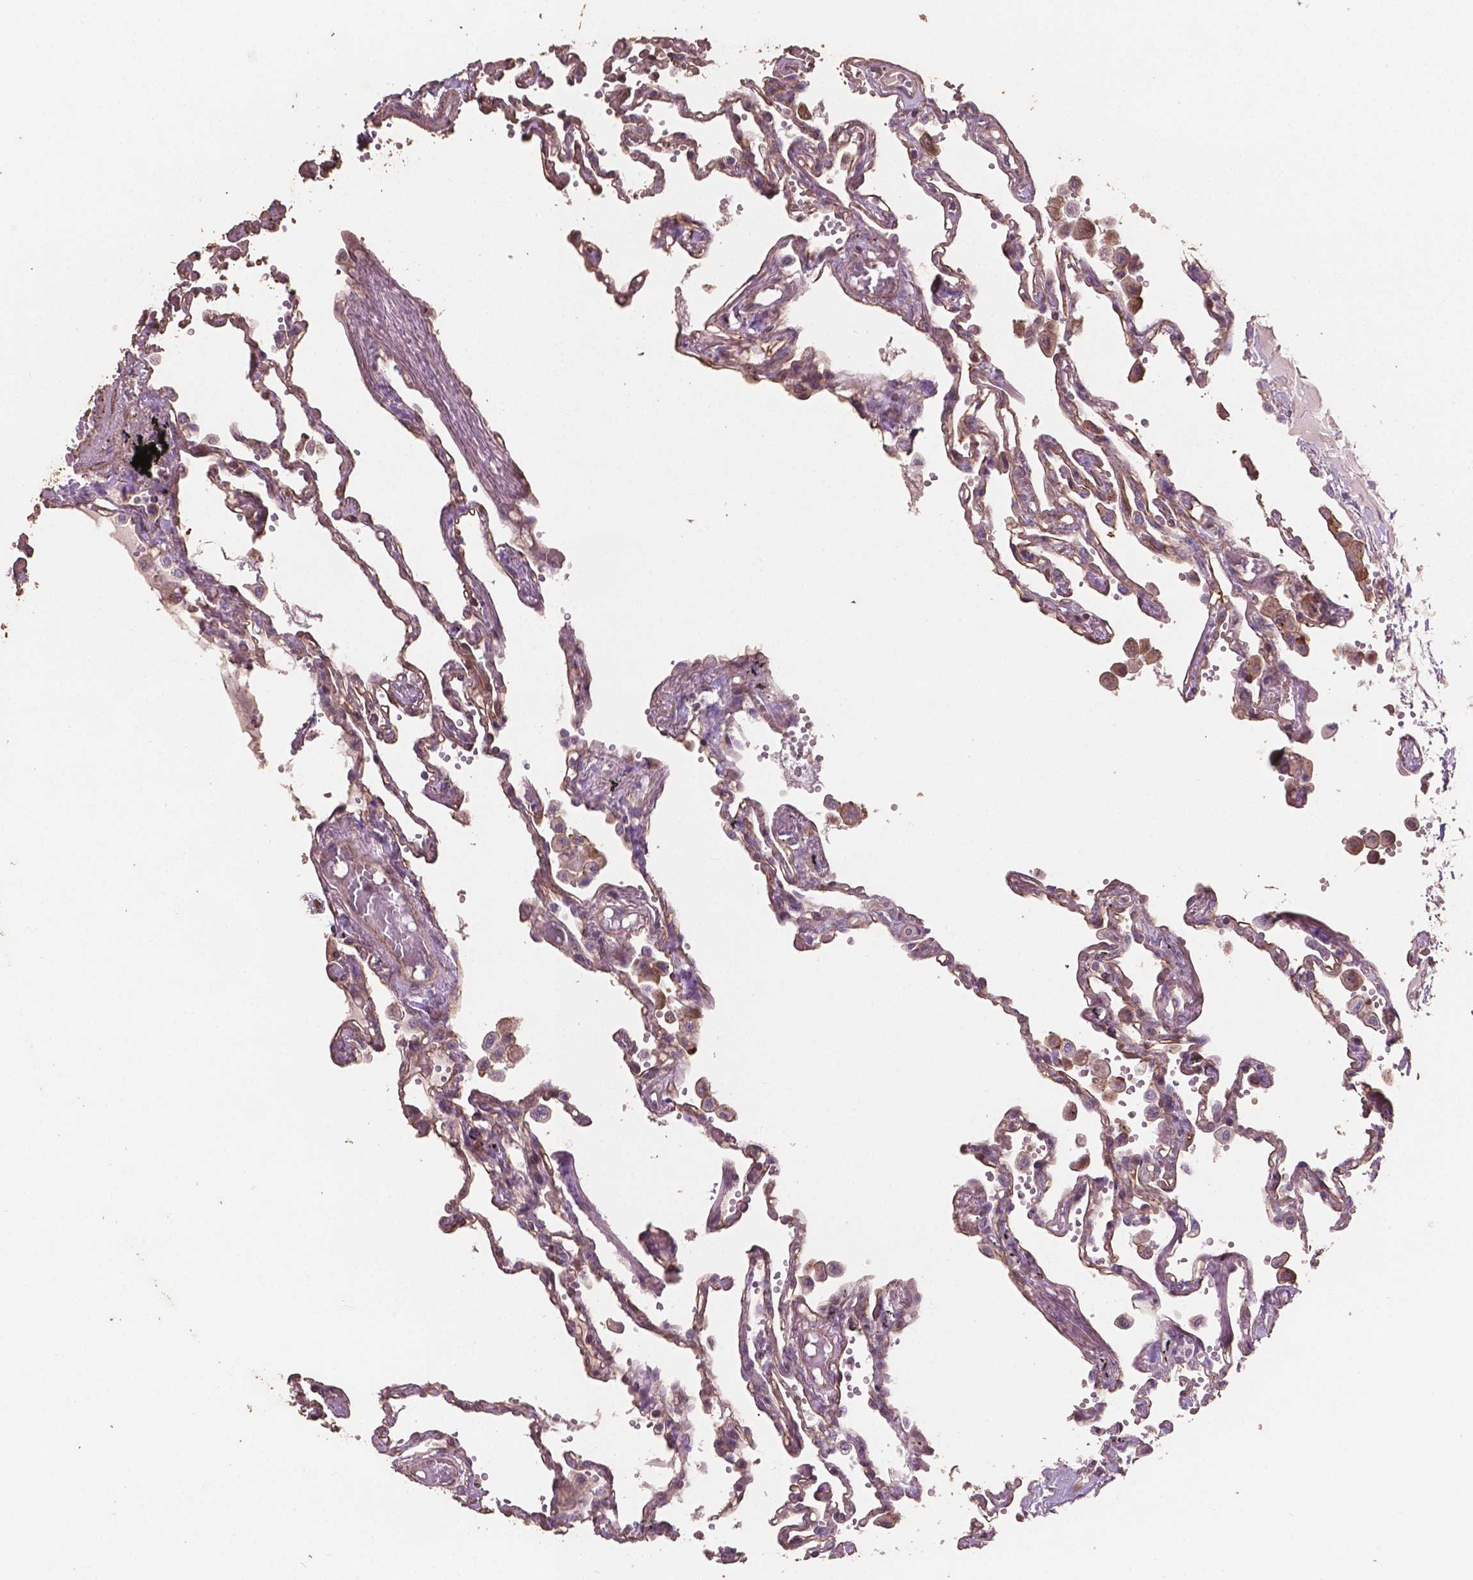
{"staining": {"intensity": "moderate", "quantity": "25%-75%", "location": "cytoplasmic/membranous"}, "tissue": "lung", "cell_type": "Alveolar cells", "image_type": "normal", "snomed": [{"axis": "morphology", "description": "Normal tissue, NOS"}, {"axis": "morphology", "description": "Adenocarcinoma, NOS"}, {"axis": "topography", "description": "Cartilage tissue"}, {"axis": "topography", "description": "Lung"}], "caption": "High-power microscopy captured an immunohistochemistry (IHC) micrograph of normal lung, revealing moderate cytoplasmic/membranous expression in about 25%-75% of alveolar cells. Using DAB (3,3'-diaminobenzidine) (brown) and hematoxylin (blue) stains, captured at high magnification using brightfield microscopy.", "gene": "COMMD4", "patient": {"sex": "female", "age": 67}}